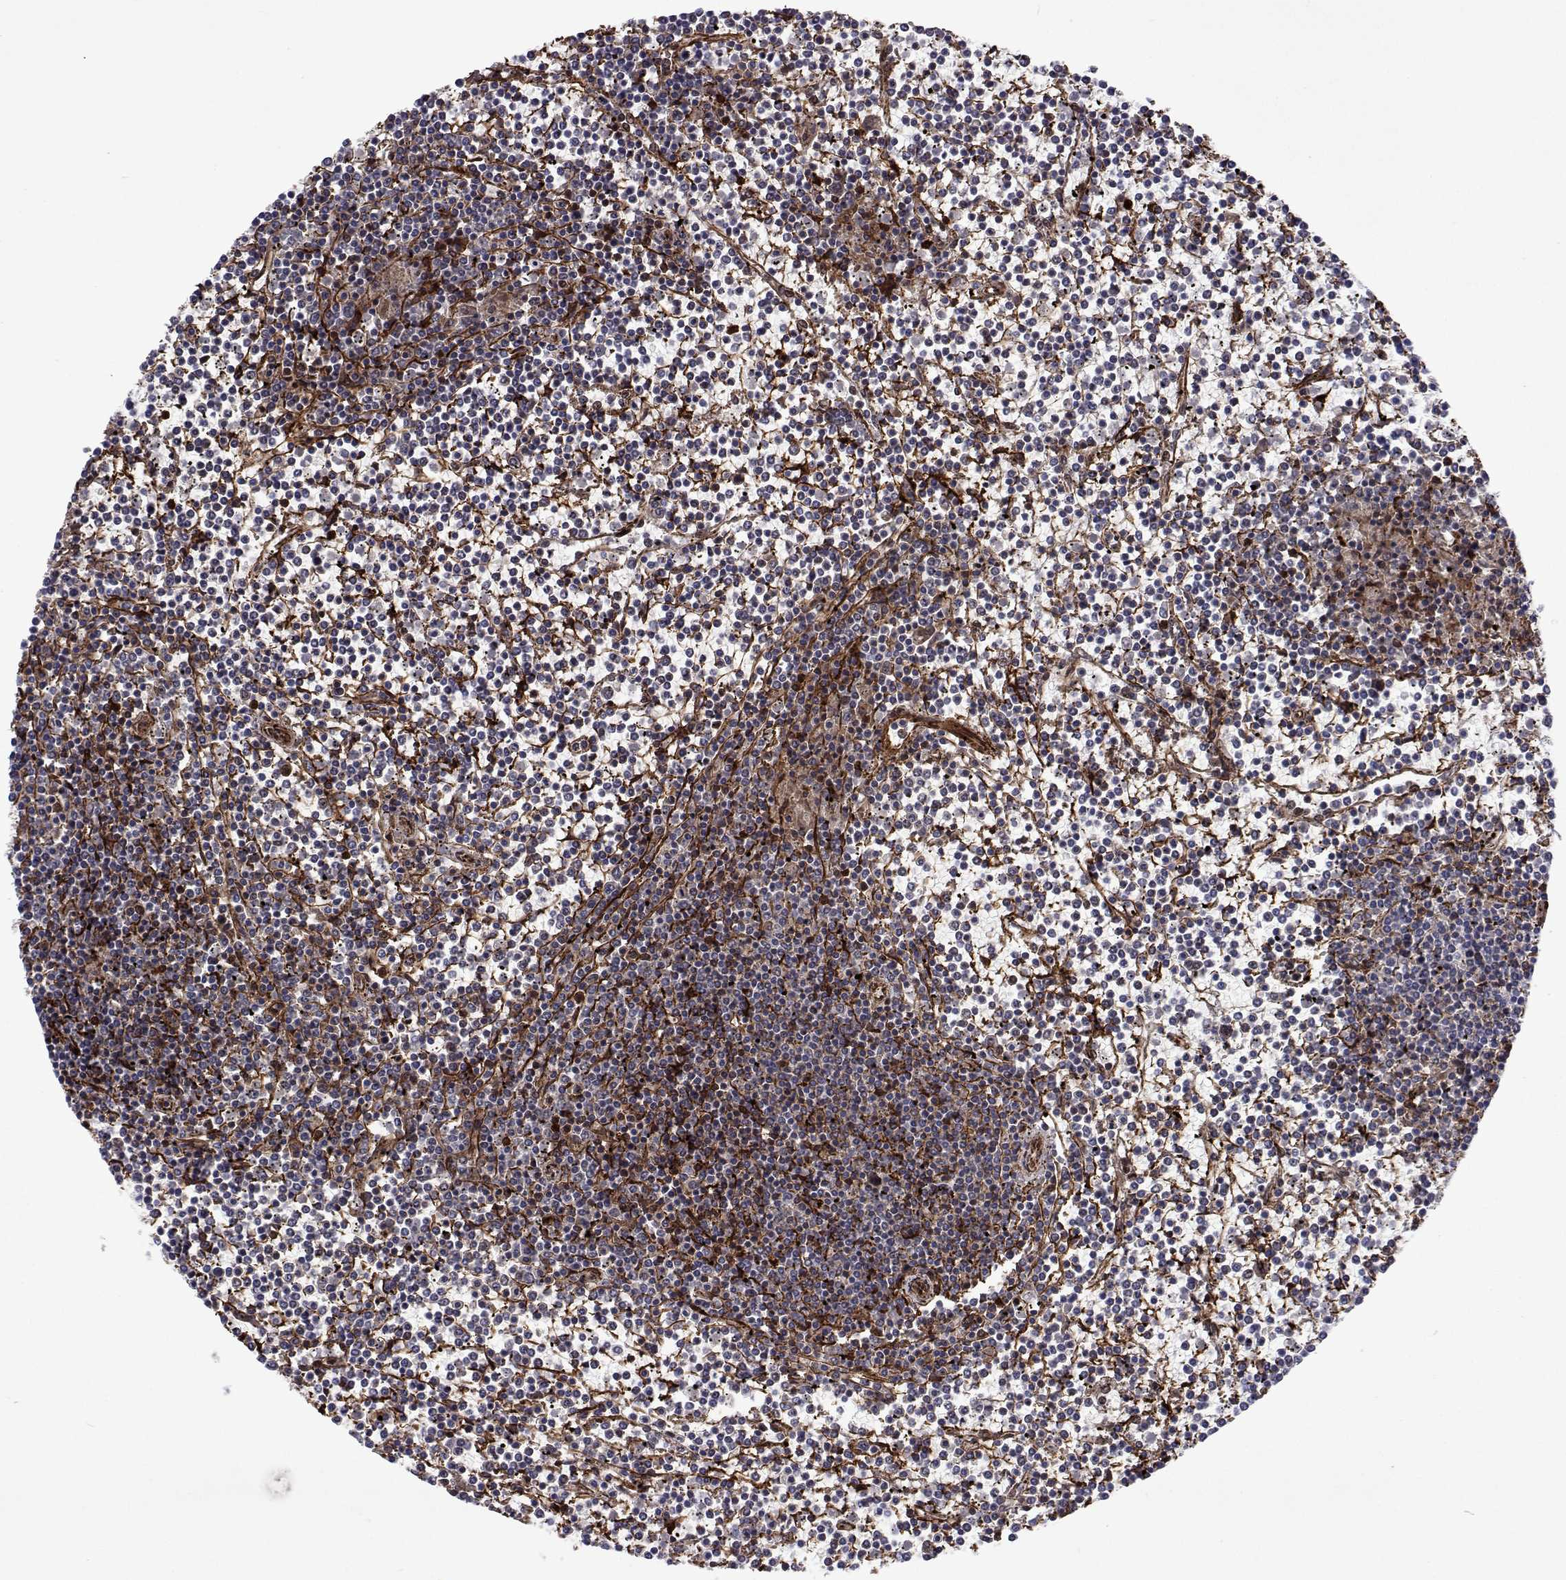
{"staining": {"intensity": "negative", "quantity": "none", "location": "none"}, "tissue": "lymphoma", "cell_type": "Tumor cells", "image_type": "cancer", "snomed": [{"axis": "morphology", "description": "Malignant lymphoma, non-Hodgkin's type, Low grade"}, {"axis": "topography", "description": "Spleen"}], "caption": "Immunohistochemistry (IHC) micrograph of human lymphoma stained for a protein (brown), which displays no expression in tumor cells.", "gene": "EFCAB3", "patient": {"sex": "female", "age": 19}}